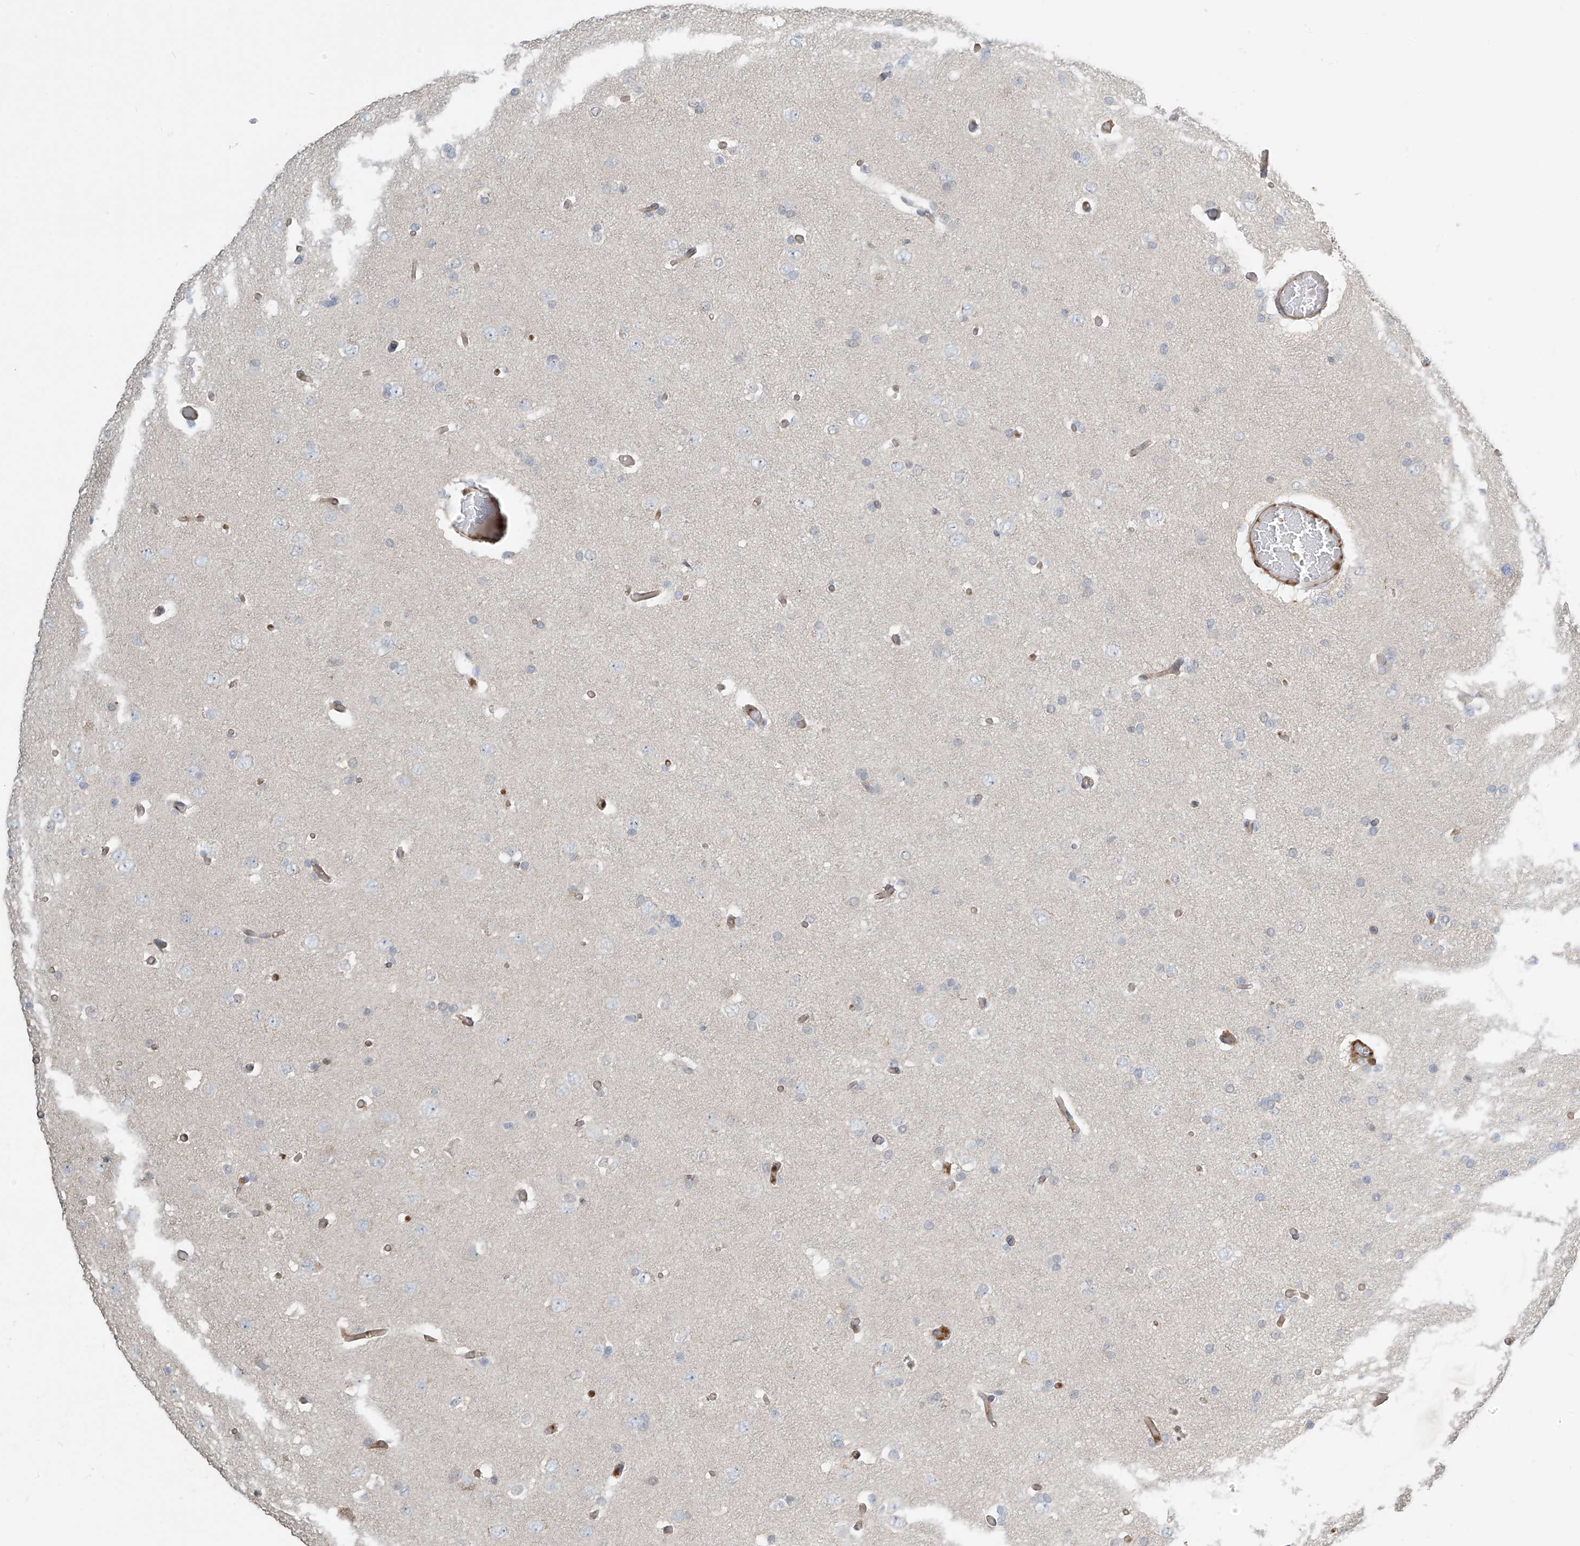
{"staining": {"intensity": "negative", "quantity": "none", "location": "none"}, "tissue": "glioma", "cell_type": "Tumor cells", "image_type": "cancer", "snomed": [{"axis": "morphology", "description": "Glioma, malignant, High grade"}, {"axis": "topography", "description": "Cerebral cortex"}], "caption": "High-grade glioma (malignant) was stained to show a protein in brown. There is no significant expression in tumor cells.", "gene": "SH3BGRL3", "patient": {"sex": "female", "age": 36}}